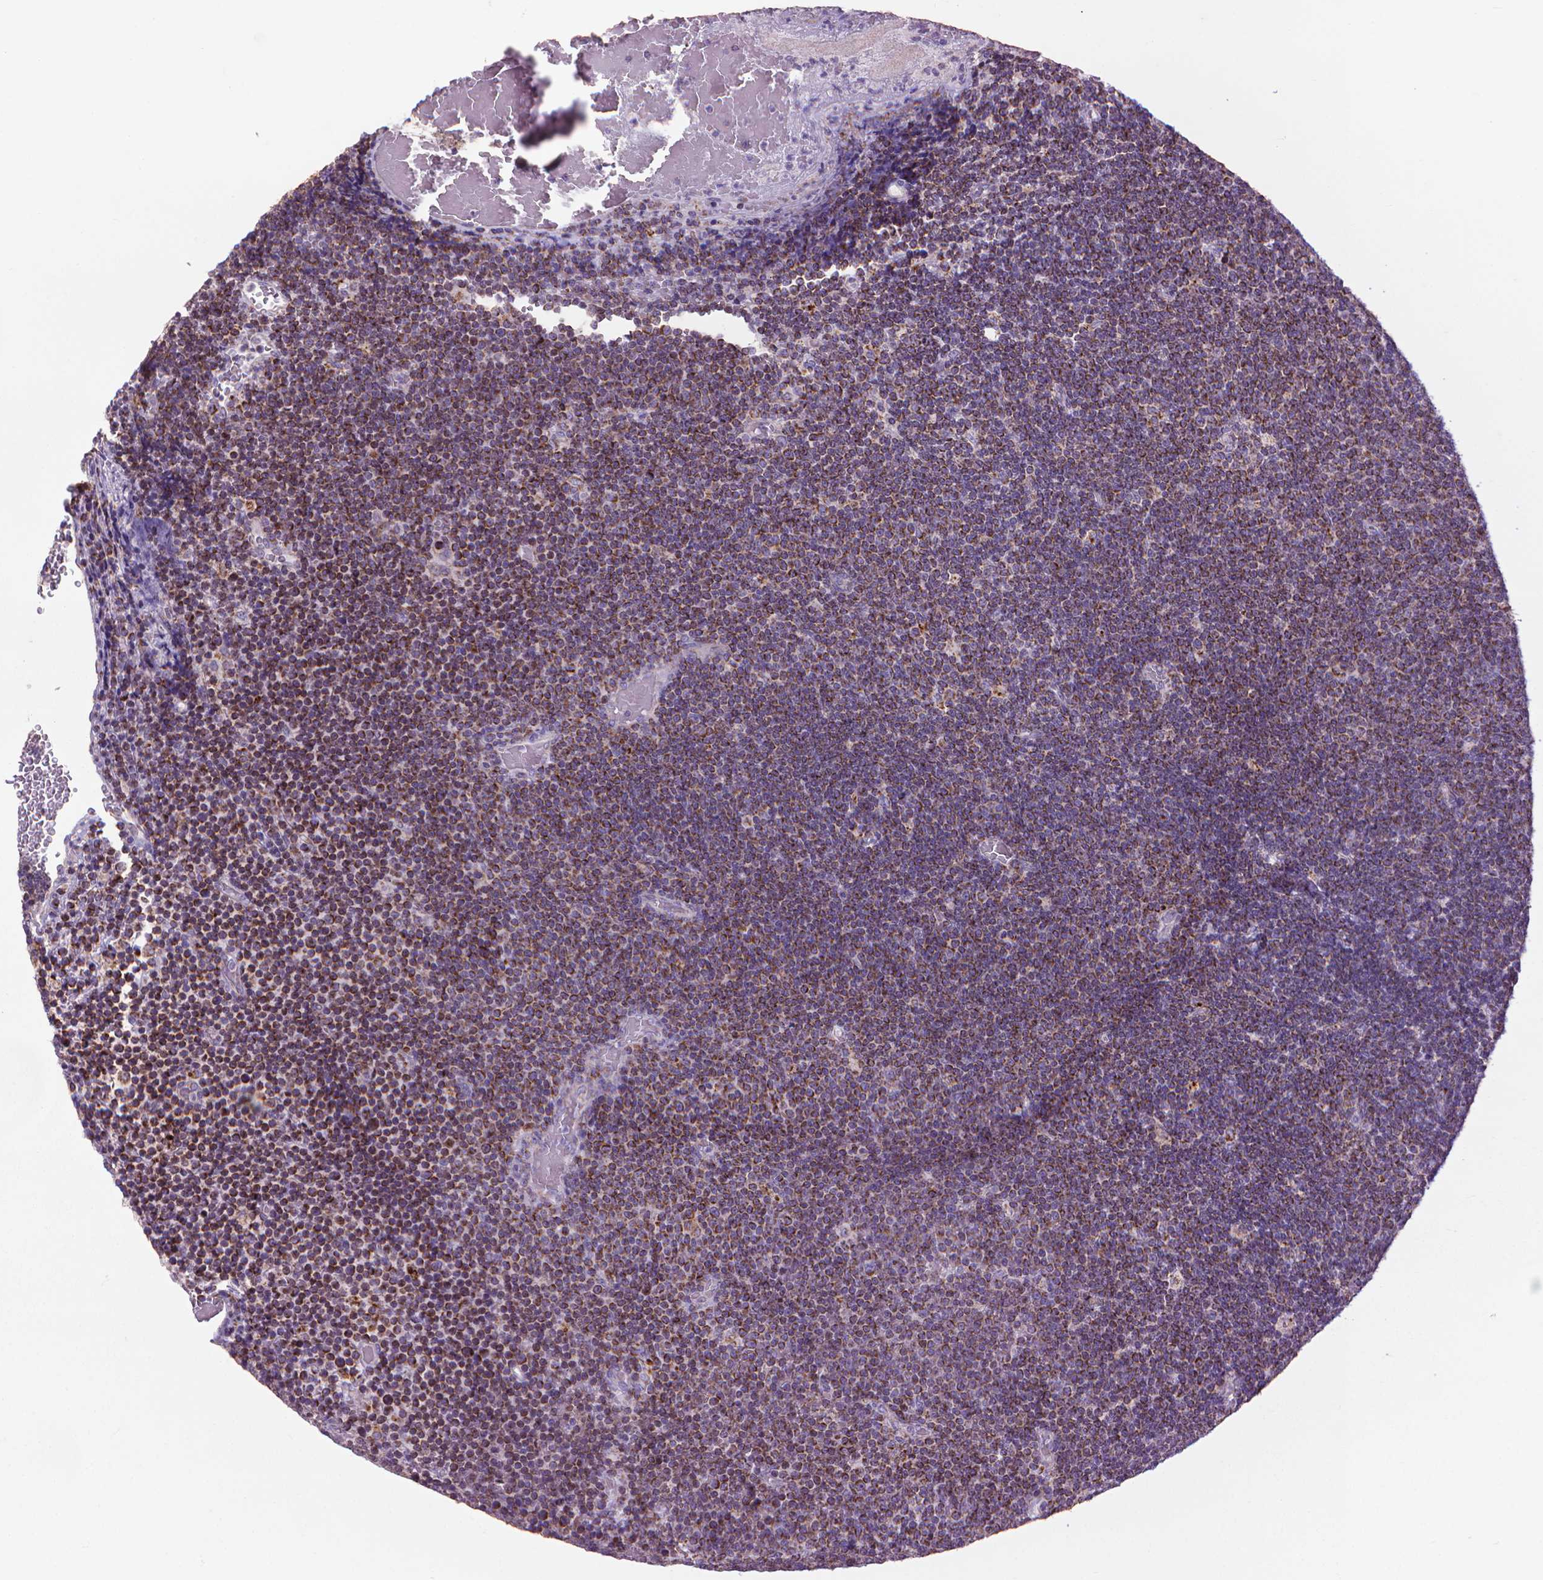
{"staining": {"intensity": "strong", "quantity": "25%-75%", "location": "cytoplasmic/membranous"}, "tissue": "lymphoma", "cell_type": "Tumor cells", "image_type": "cancer", "snomed": [{"axis": "morphology", "description": "Malignant lymphoma, non-Hodgkin's type, Low grade"}, {"axis": "topography", "description": "Brain"}], "caption": "A high-resolution histopathology image shows immunohistochemistry staining of low-grade malignant lymphoma, non-Hodgkin's type, which exhibits strong cytoplasmic/membranous positivity in approximately 25%-75% of tumor cells.", "gene": "VDAC1", "patient": {"sex": "female", "age": 66}}